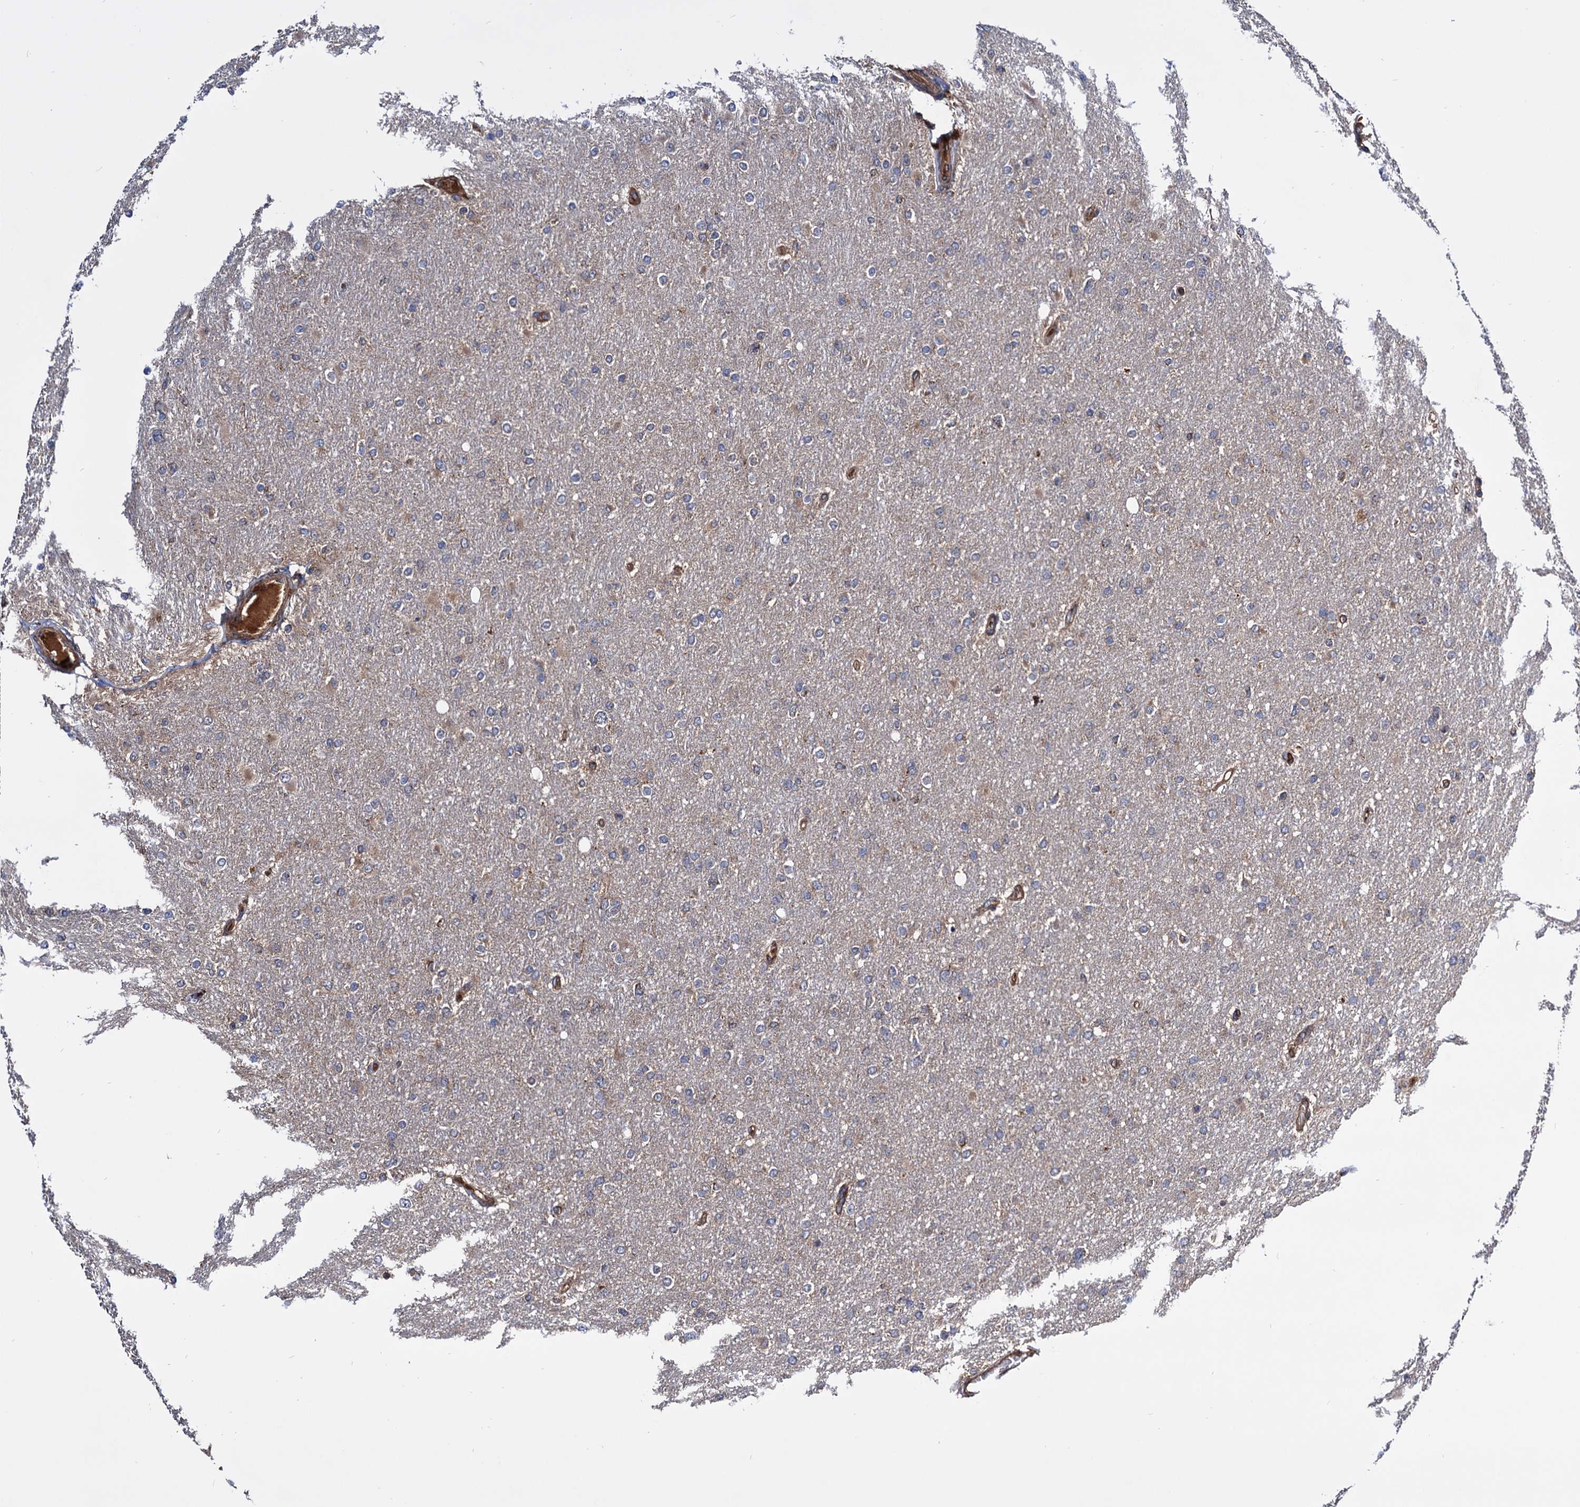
{"staining": {"intensity": "weak", "quantity": "<25%", "location": "cytoplasmic/membranous"}, "tissue": "glioma", "cell_type": "Tumor cells", "image_type": "cancer", "snomed": [{"axis": "morphology", "description": "Glioma, malignant, High grade"}, {"axis": "topography", "description": "Cerebral cortex"}], "caption": "High magnification brightfield microscopy of high-grade glioma (malignant) stained with DAB (3,3'-diaminobenzidine) (brown) and counterstained with hematoxylin (blue): tumor cells show no significant expression.", "gene": "MRPL42", "patient": {"sex": "female", "age": 36}}